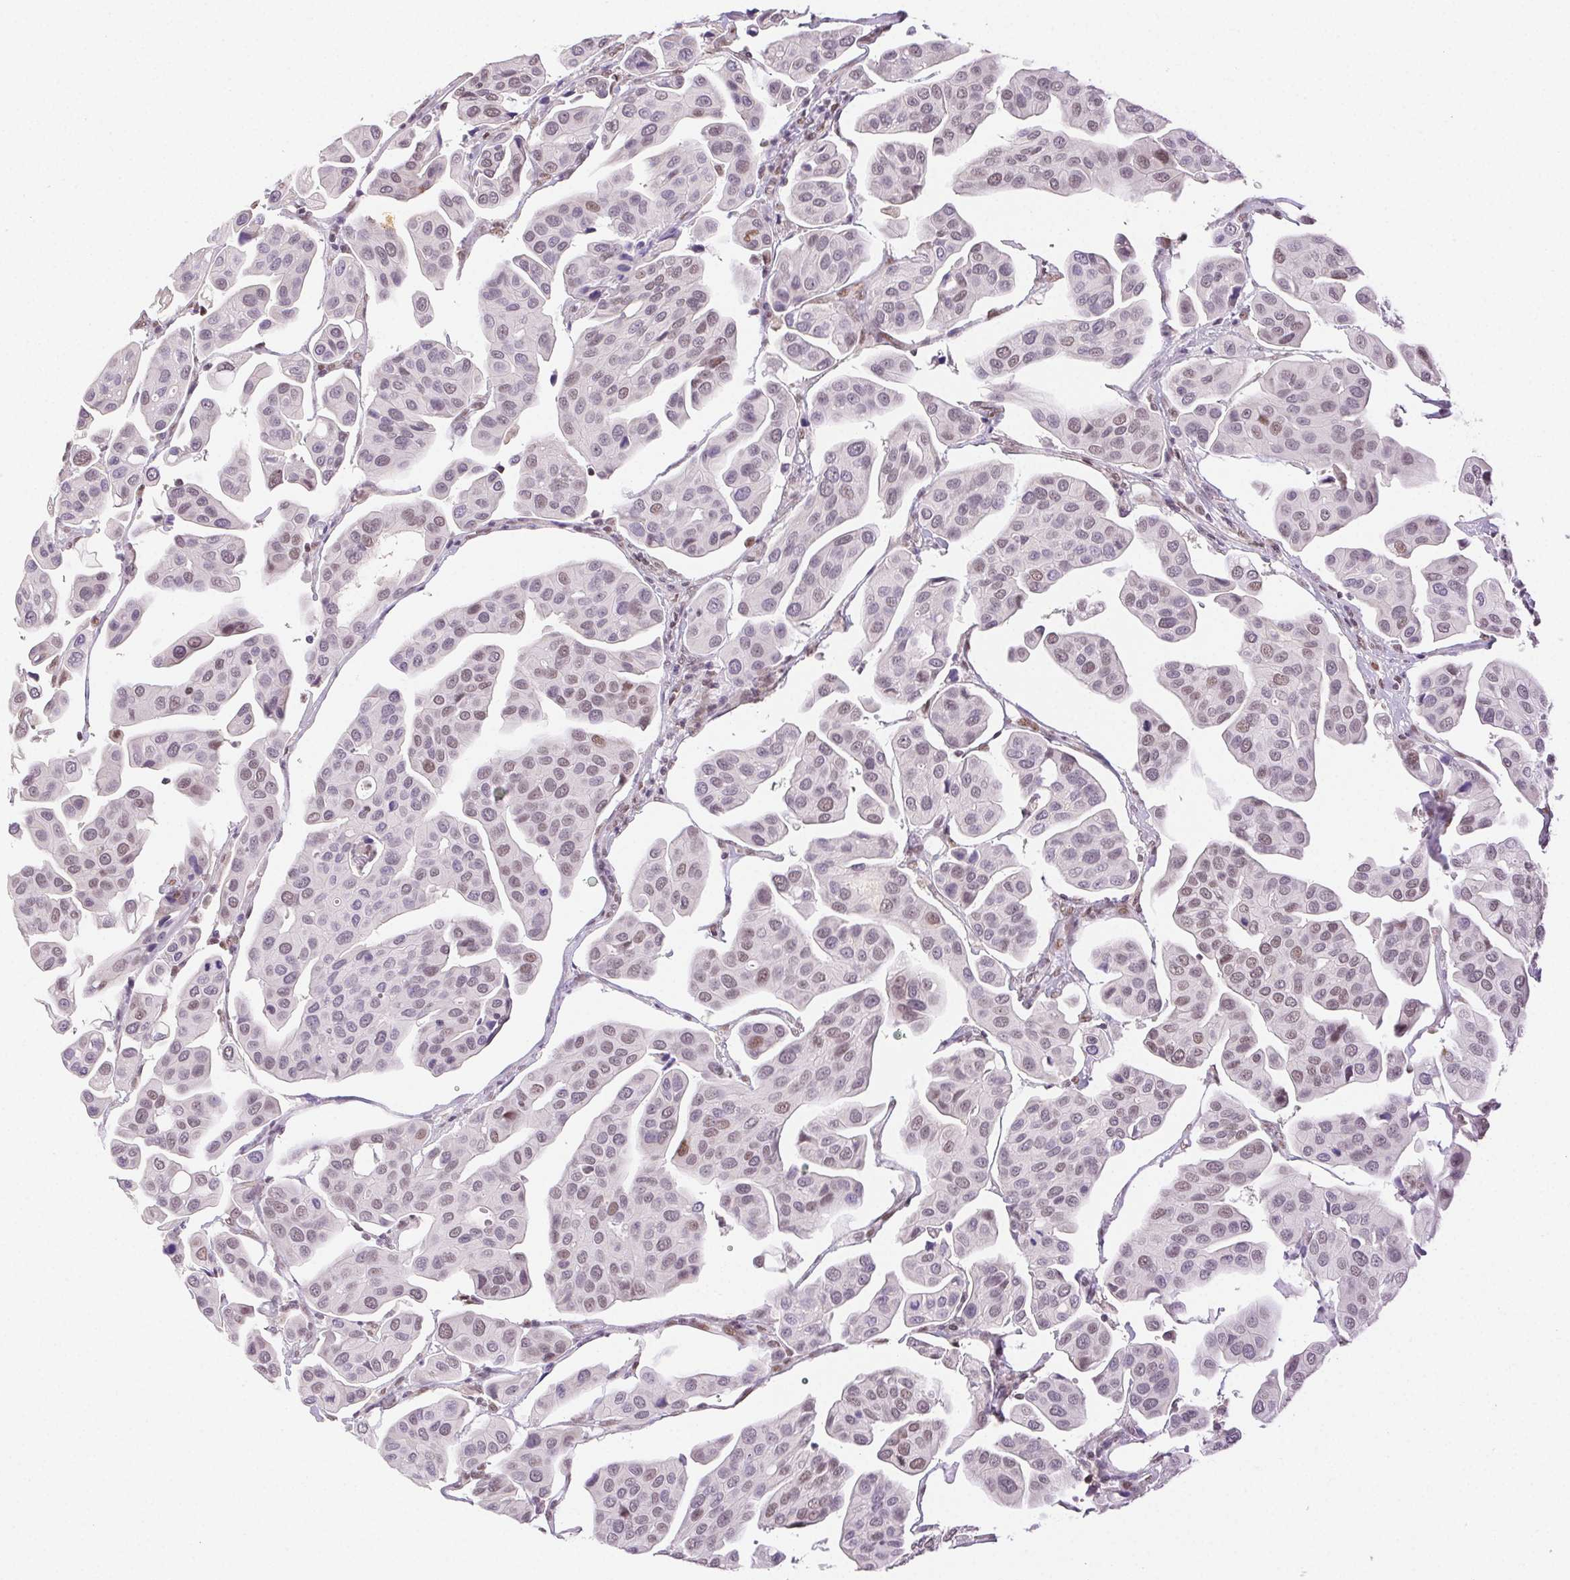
{"staining": {"intensity": "moderate", "quantity": "<25%", "location": "nuclear"}, "tissue": "renal cancer", "cell_type": "Tumor cells", "image_type": "cancer", "snomed": [{"axis": "morphology", "description": "Adenocarcinoma, NOS"}, {"axis": "topography", "description": "Urinary bladder"}], "caption": "The histopathology image exhibits a brown stain indicating the presence of a protein in the nuclear of tumor cells in renal adenocarcinoma. The staining was performed using DAB to visualize the protein expression in brown, while the nuclei were stained in blue with hematoxylin (Magnification: 20x).", "gene": "H2AZ2", "patient": {"sex": "male", "age": 61}}